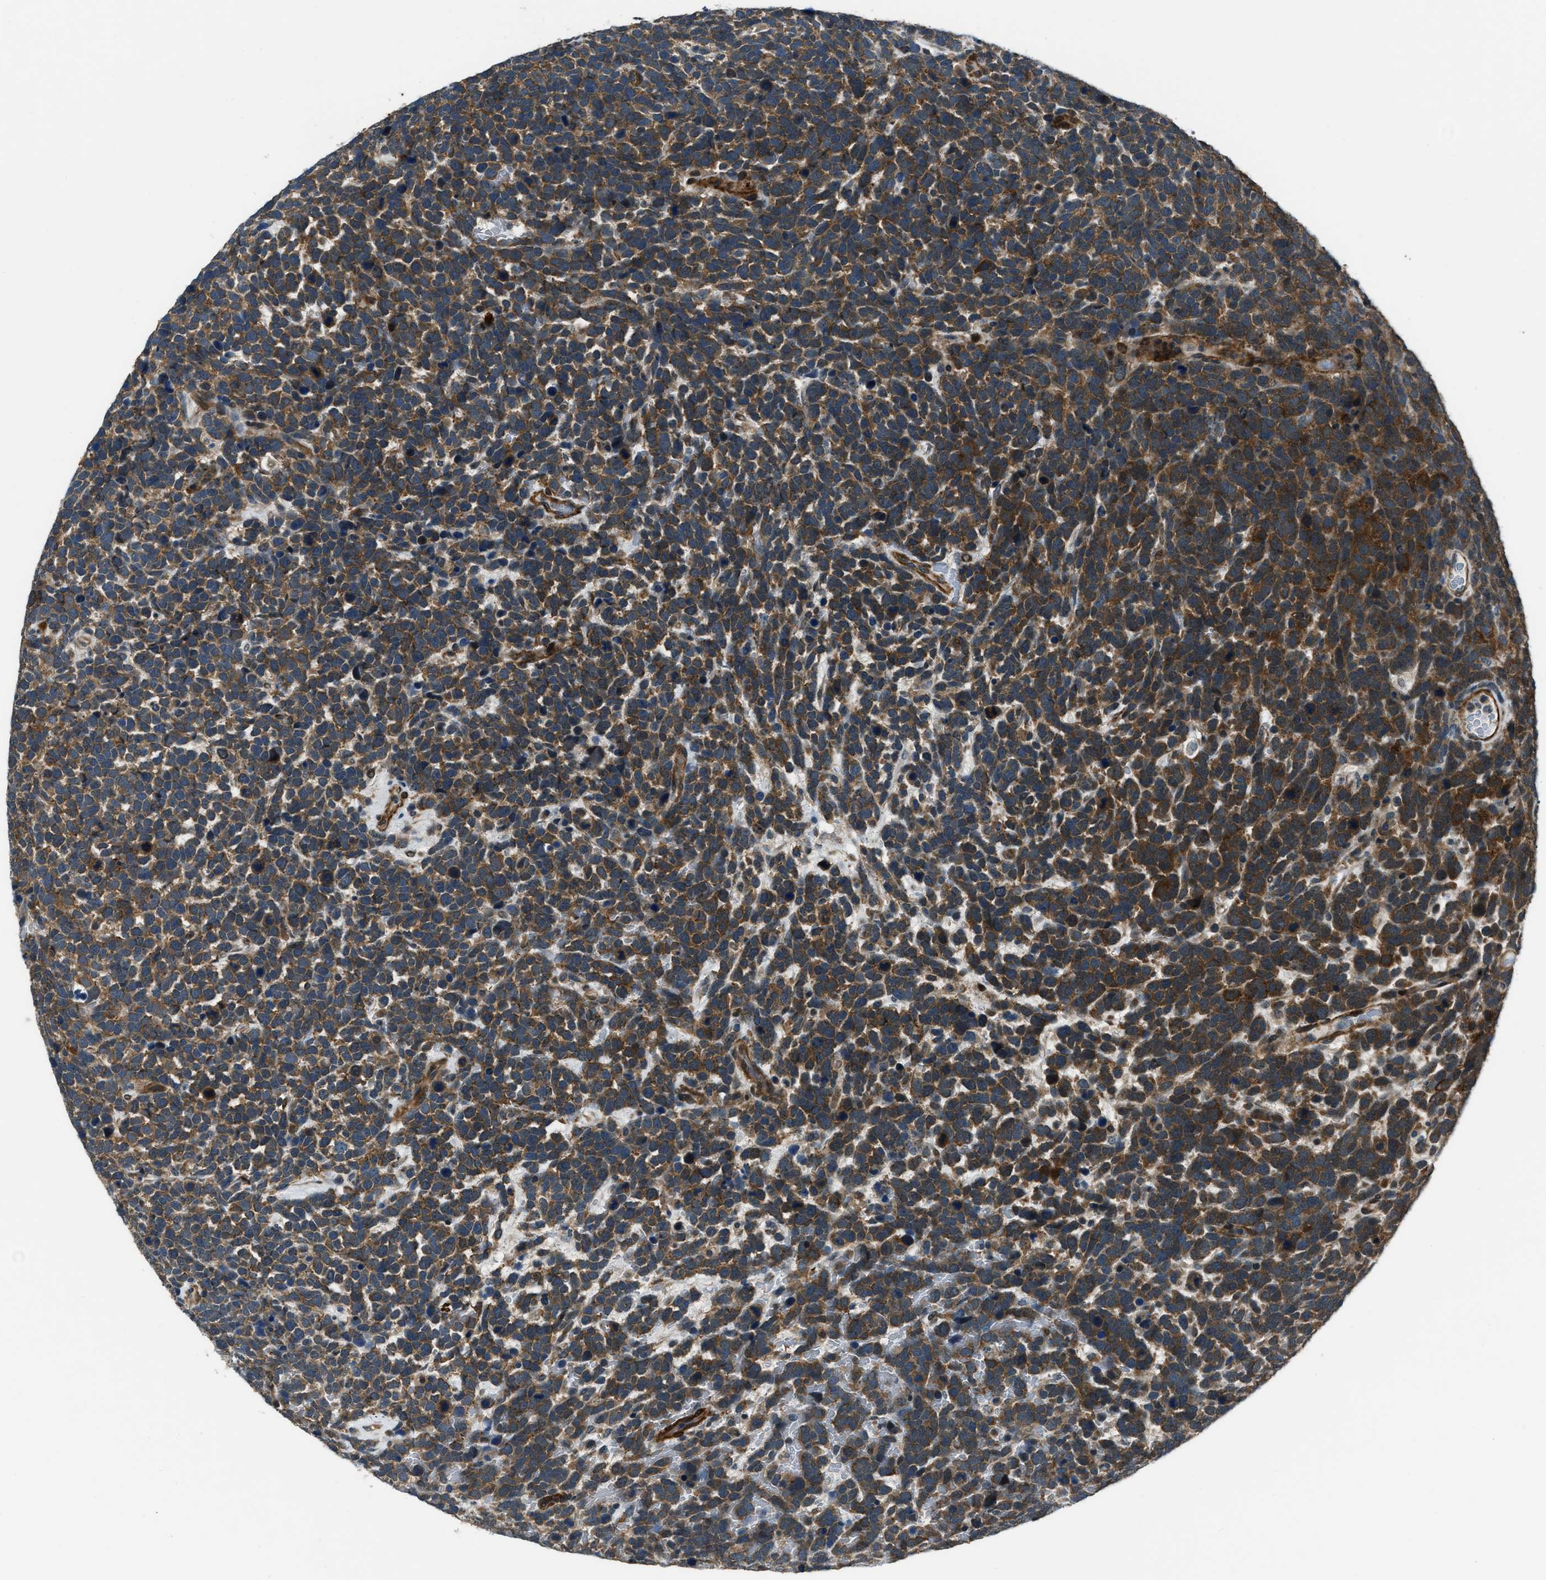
{"staining": {"intensity": "moderate", "quantity": ">75%", "location": "cytoplasmic/membranous"}, "tissue": "urothelial cancer", "cell_type": "Tumor cells", "image_type": "cancer", "snomed": [{"axis": "morphology", "description": "Urothelial carcinoma, High grade"}, {"axis": "topography", "description": "Urinary bladder"}], "caption": "Human urothelial carcinoma (high-grade) stained with a brown dye demonstrates moderate cytoplasmic/membranous positive staining in approximately >75% of tumor cells.", "gene": "NUDCD3", "patient": {"sex": "female", "age": 82}}